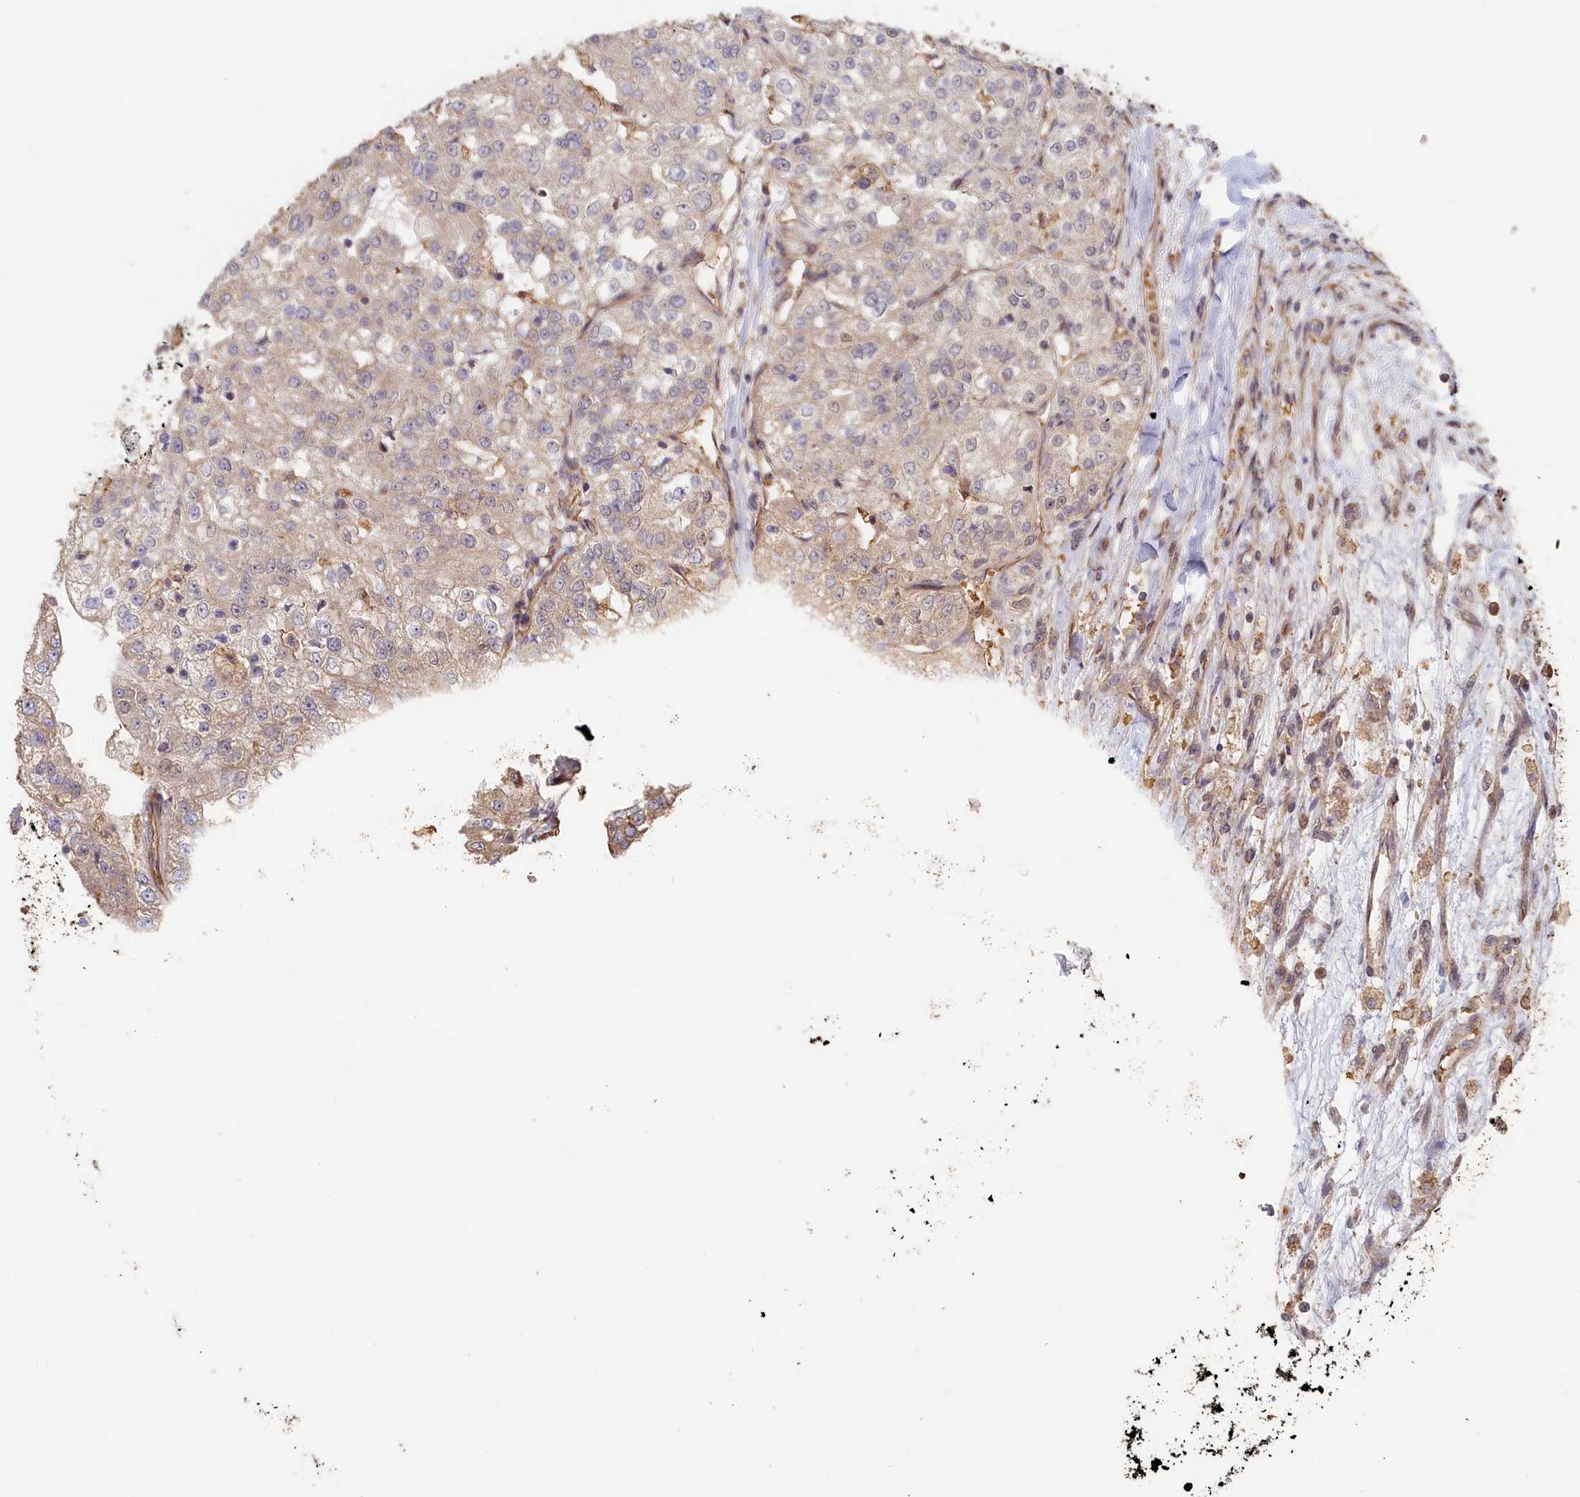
{"staining": {"intensity": "weak", "quantity": "<25%", "location": "cytoplasmic/membranous"}, "tissue": "renal cancer", "cell_type": "Tumor cells", "image_type": "cancer", "snomed": [{"axis": "morphology", "description": "Adenocarcinoma, NOS"}, {"axis": "topography", "description": "Kidney"}], "caption": "Tumor cells are negative for protein expression in human adenocarcinoma (renal).", "gene": "STX16", "patient": {"sex": "female", "age": 63}}